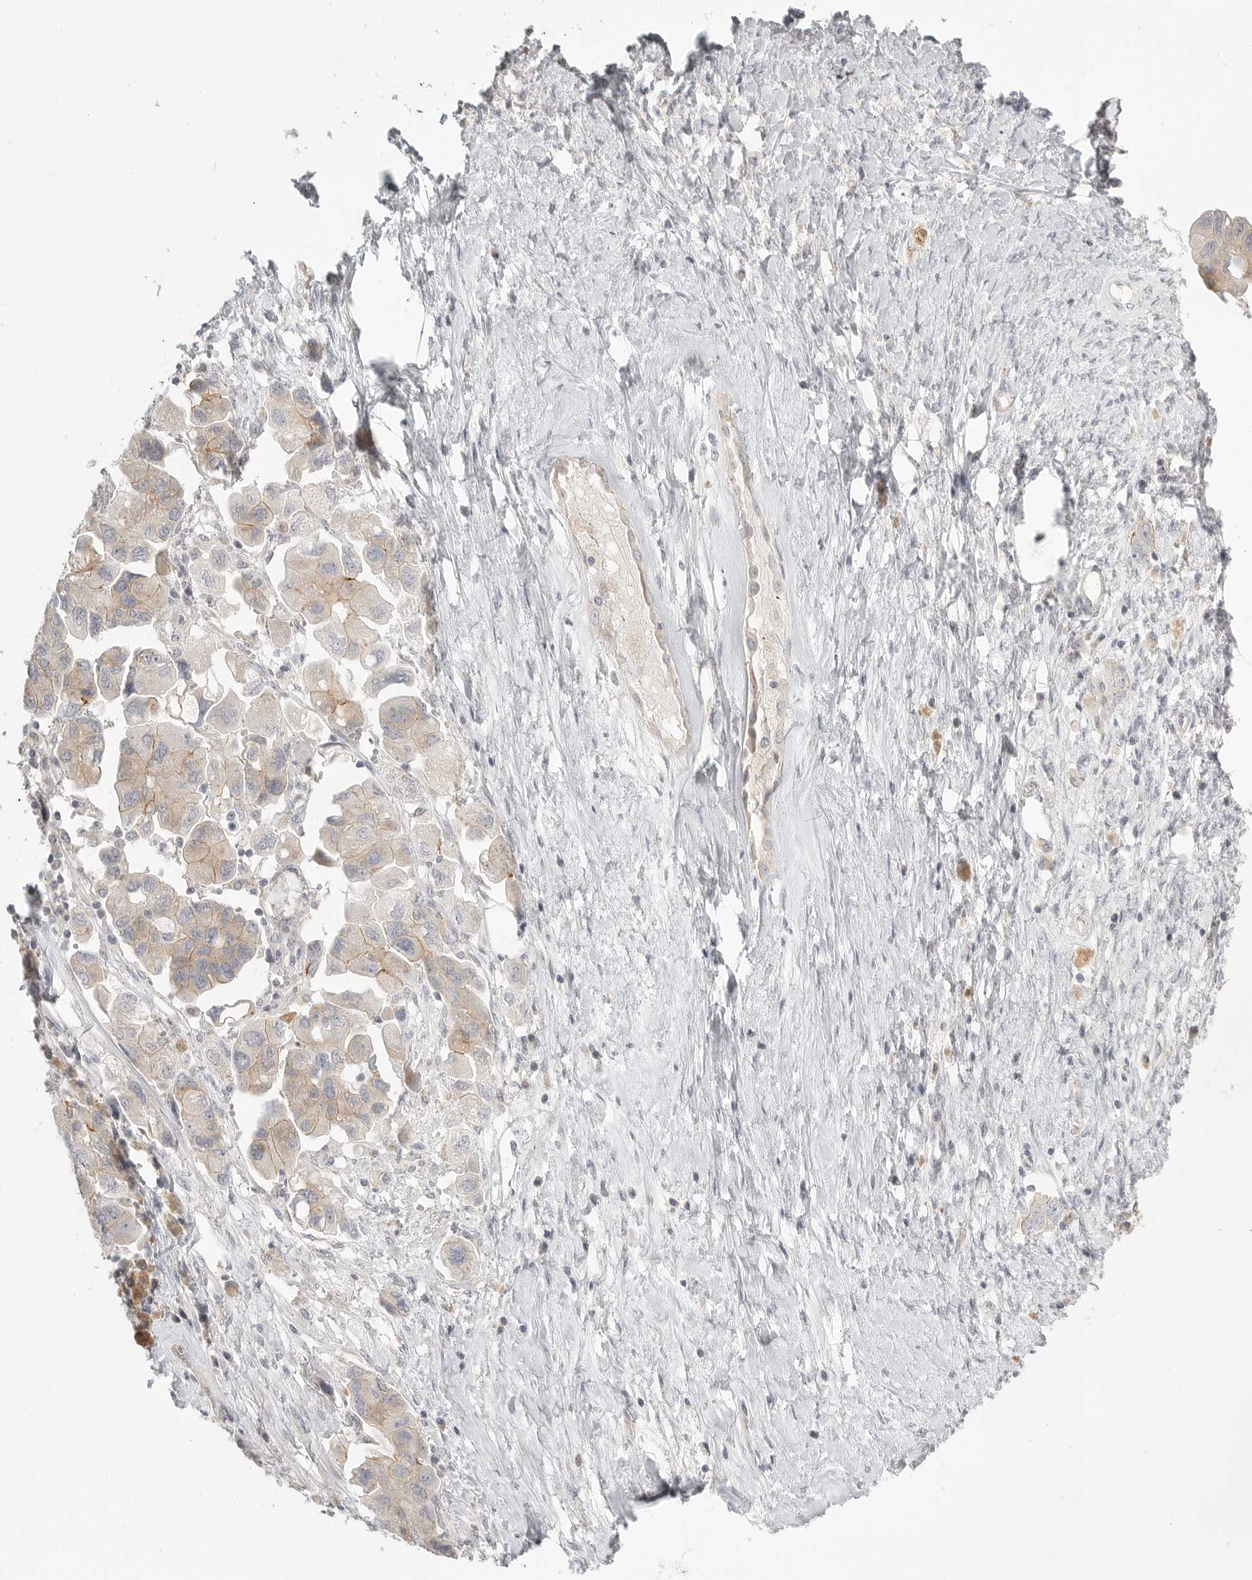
{"staining": {"intensity": "weak", "quantity": "<25%", "location": "cytoplasmic/membranous"}, "tissue": "ovarian cancer", "cell_type": "Tumor cells", "image_type": "cancer", "snomed": [{"axis": "morphology", "description": "Carcinoma, NOS"}, {"axis": "morphology", "description": "Cystadenocarcinoma, serous, NOS"}, {"axis": "topography", "description": "Ovary"}], "caption": "Tumor cells show no significant protein expression in serous cystadenocarcinoma (ovarian).", "gene": "STAB2", "patient": {"sex": "female", "age": 69}}